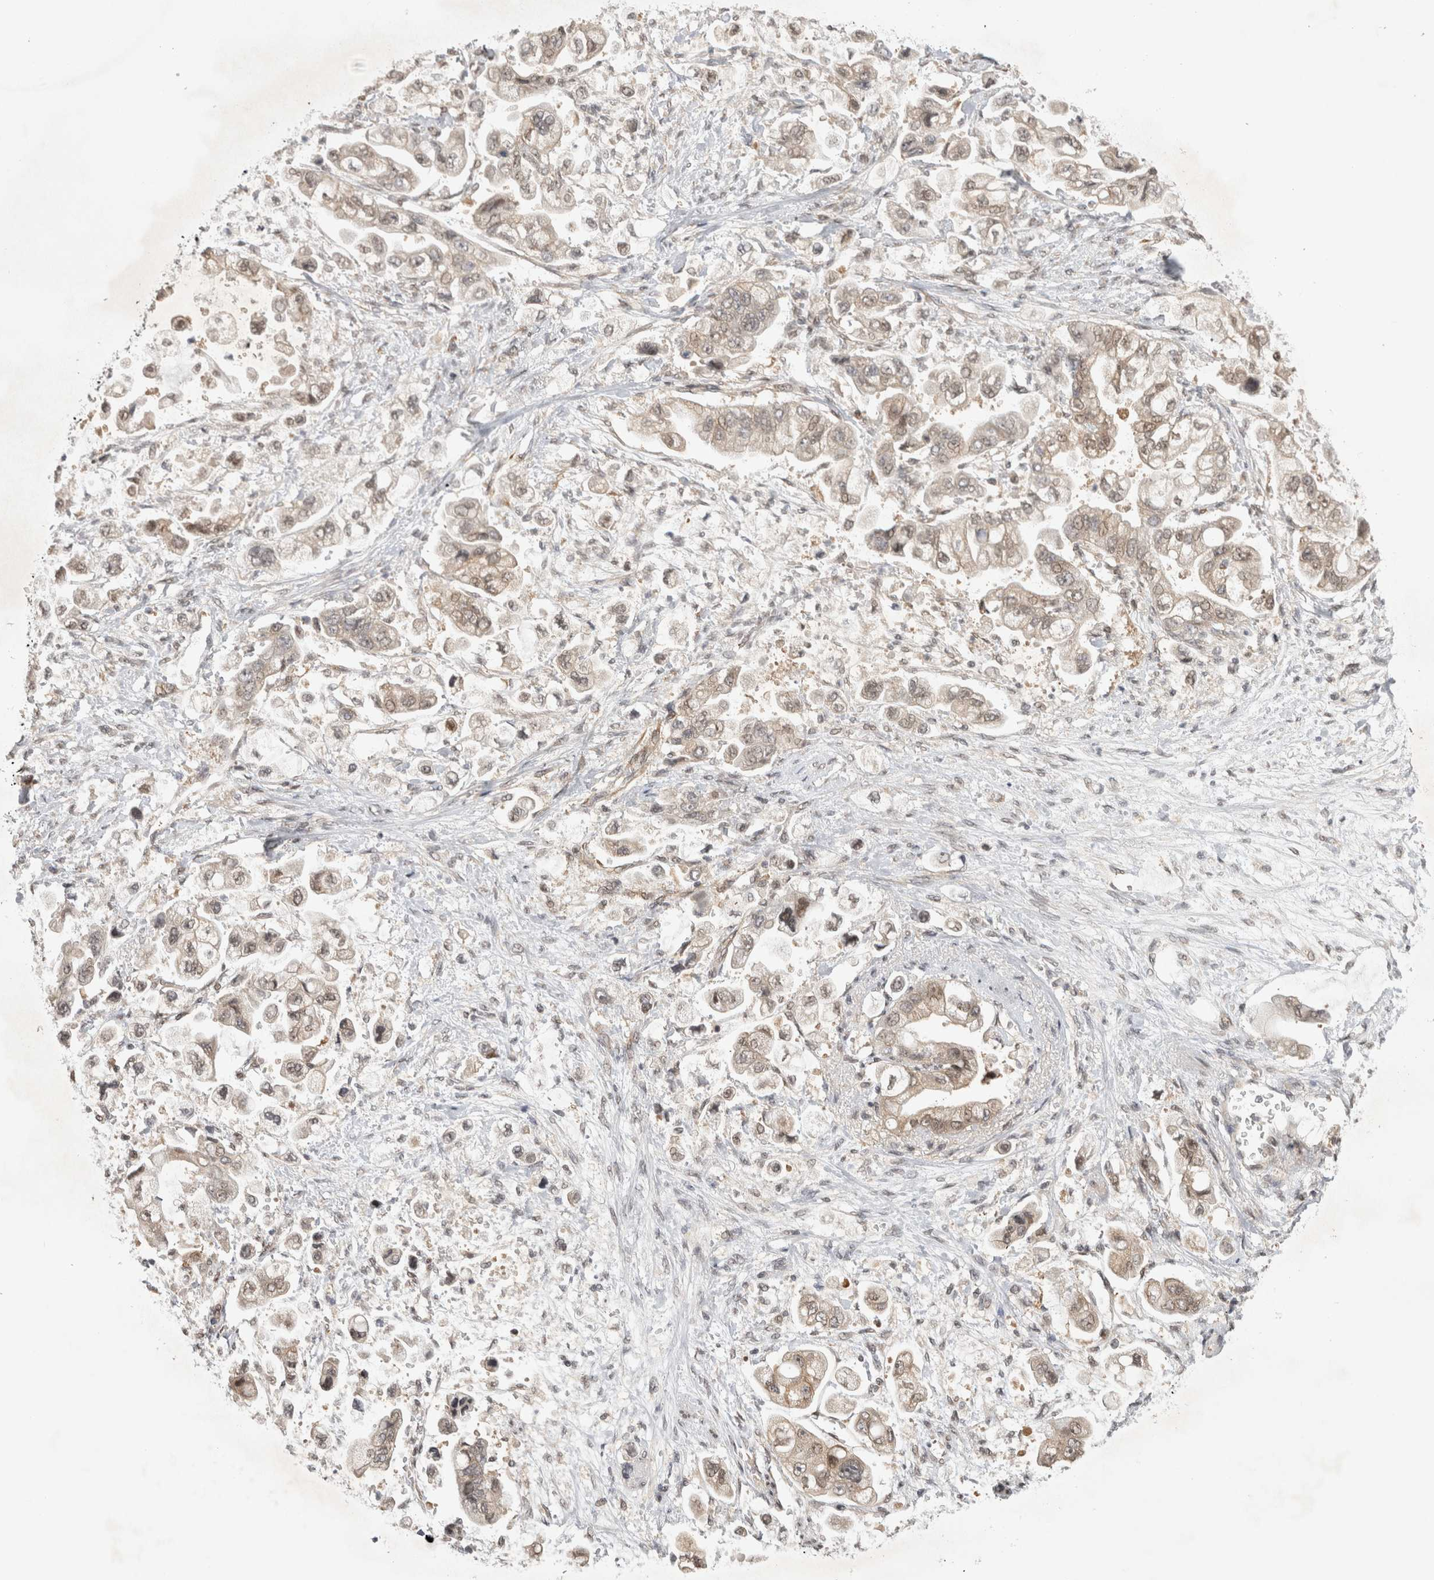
{"staining": {"intensity": "weak", "quantity": ">75%", "location": "nuclear"}, "tissue": "stomach cancer", "cell_type": "Tumor cells", "image_type": "cancer", "snomed": [{"axis": "morphology", "description": "Adenocarcinoma, NOS"}, {"axis": "topography", "description": "Stomach"}], "caption": "Stomach cancer stained for a protein reveals weak nuclear positivity in tumor cells. (DAB = brown stain, brightfield microscopy at high magnification).", "gene": "ZNF318", "patient": {"sex": "male", "age": 62}}